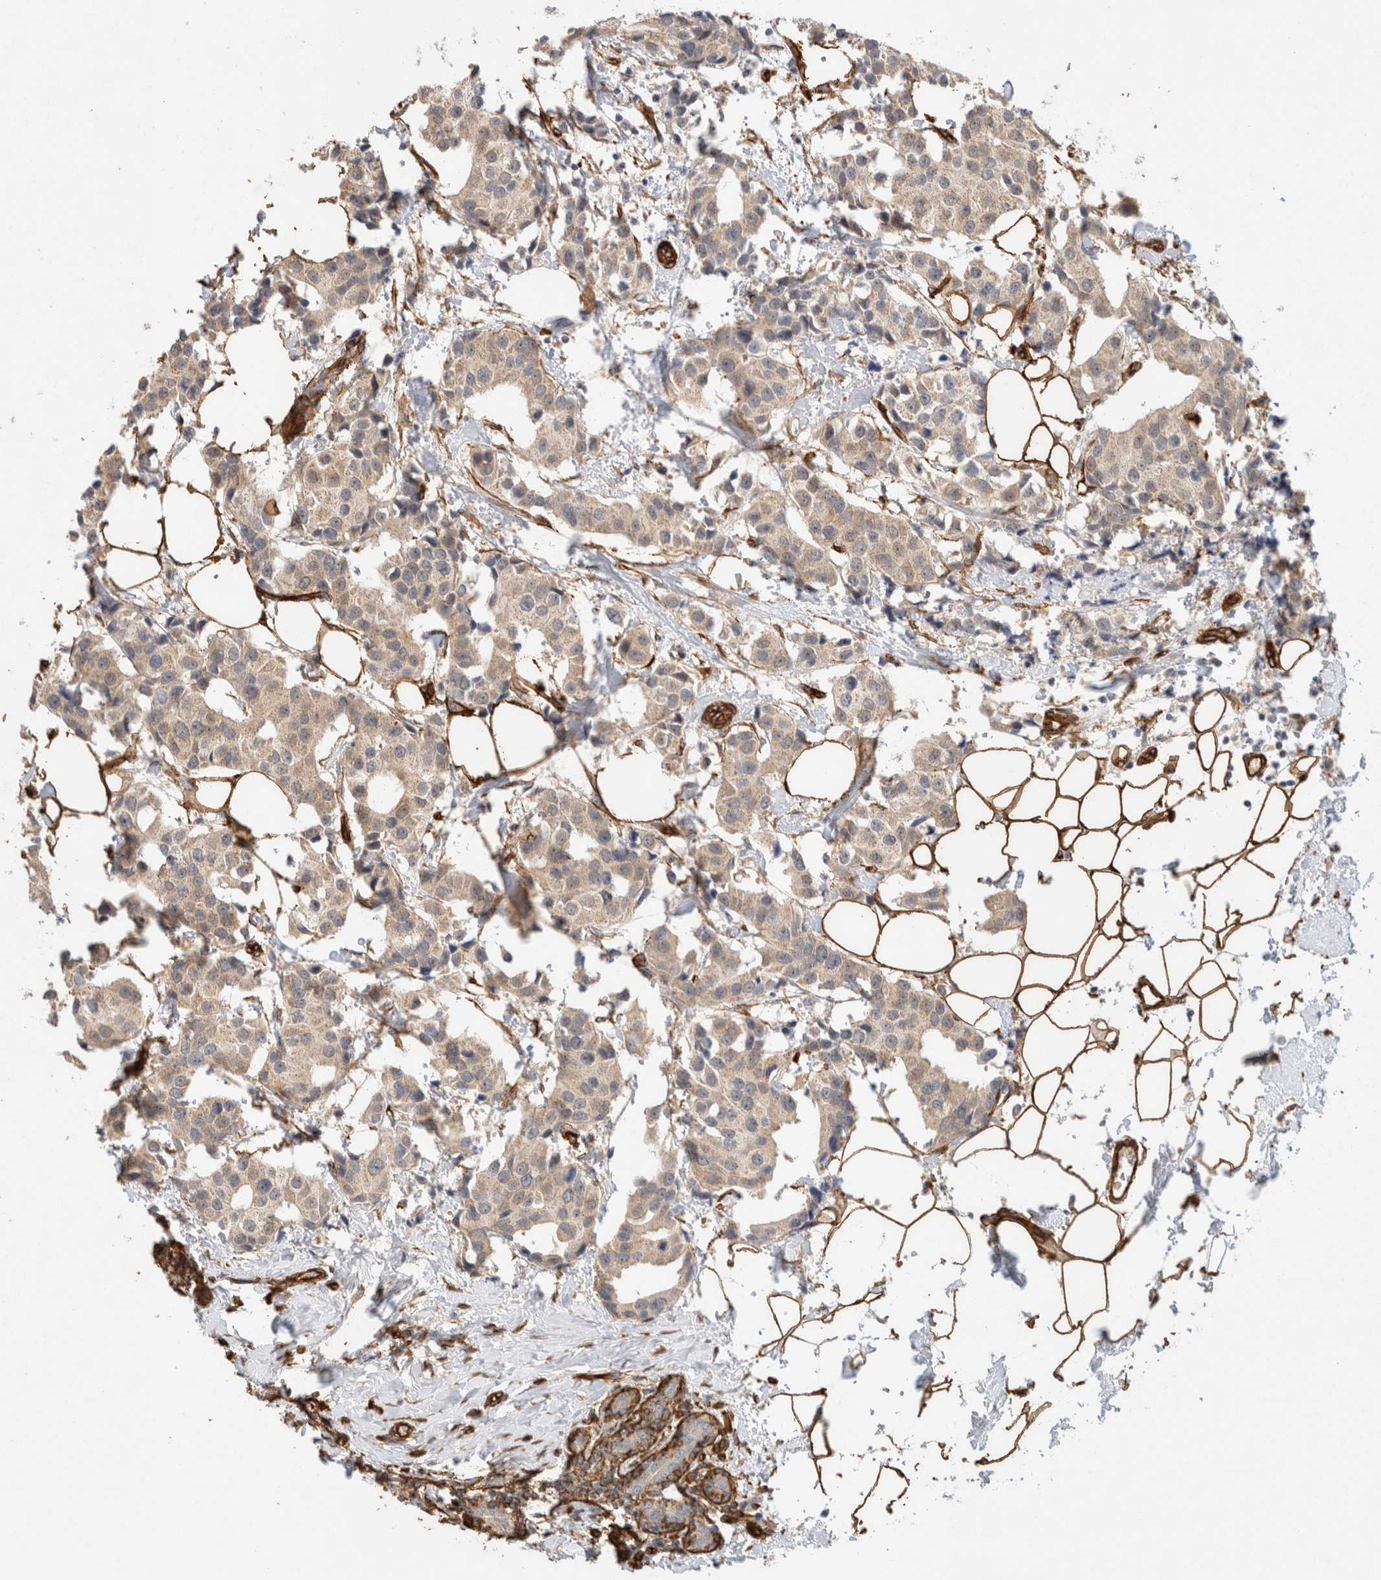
{"staining": {"intensity": "weak", "quantity": ">75%", "location": "cytoplasmic/membranous"}, "tissue": "breast cancer", "cell_type": "Tumor cells", "image_type": "cancer", "snomed": [{"axis": "morphology", "description": "Normal tissue, NOS"}, {"axis": "morphology", "description": "Duct carcinoma"}, {"axis": "topography", "description": "Breast"}], "caption": "Immunohistochemistry (IHC) photomicrograph of neoplastic tissue: human breast invasive ductal carcinoma stained using IHC displays low levels of weak protein expression localized specifically in the cytoplasmic/membranous of tumor cells, appearing as a cytoplasmic/membranous brown color.", "gene": "JMJD4", "patient": {"sex": "female", "age": 39}}